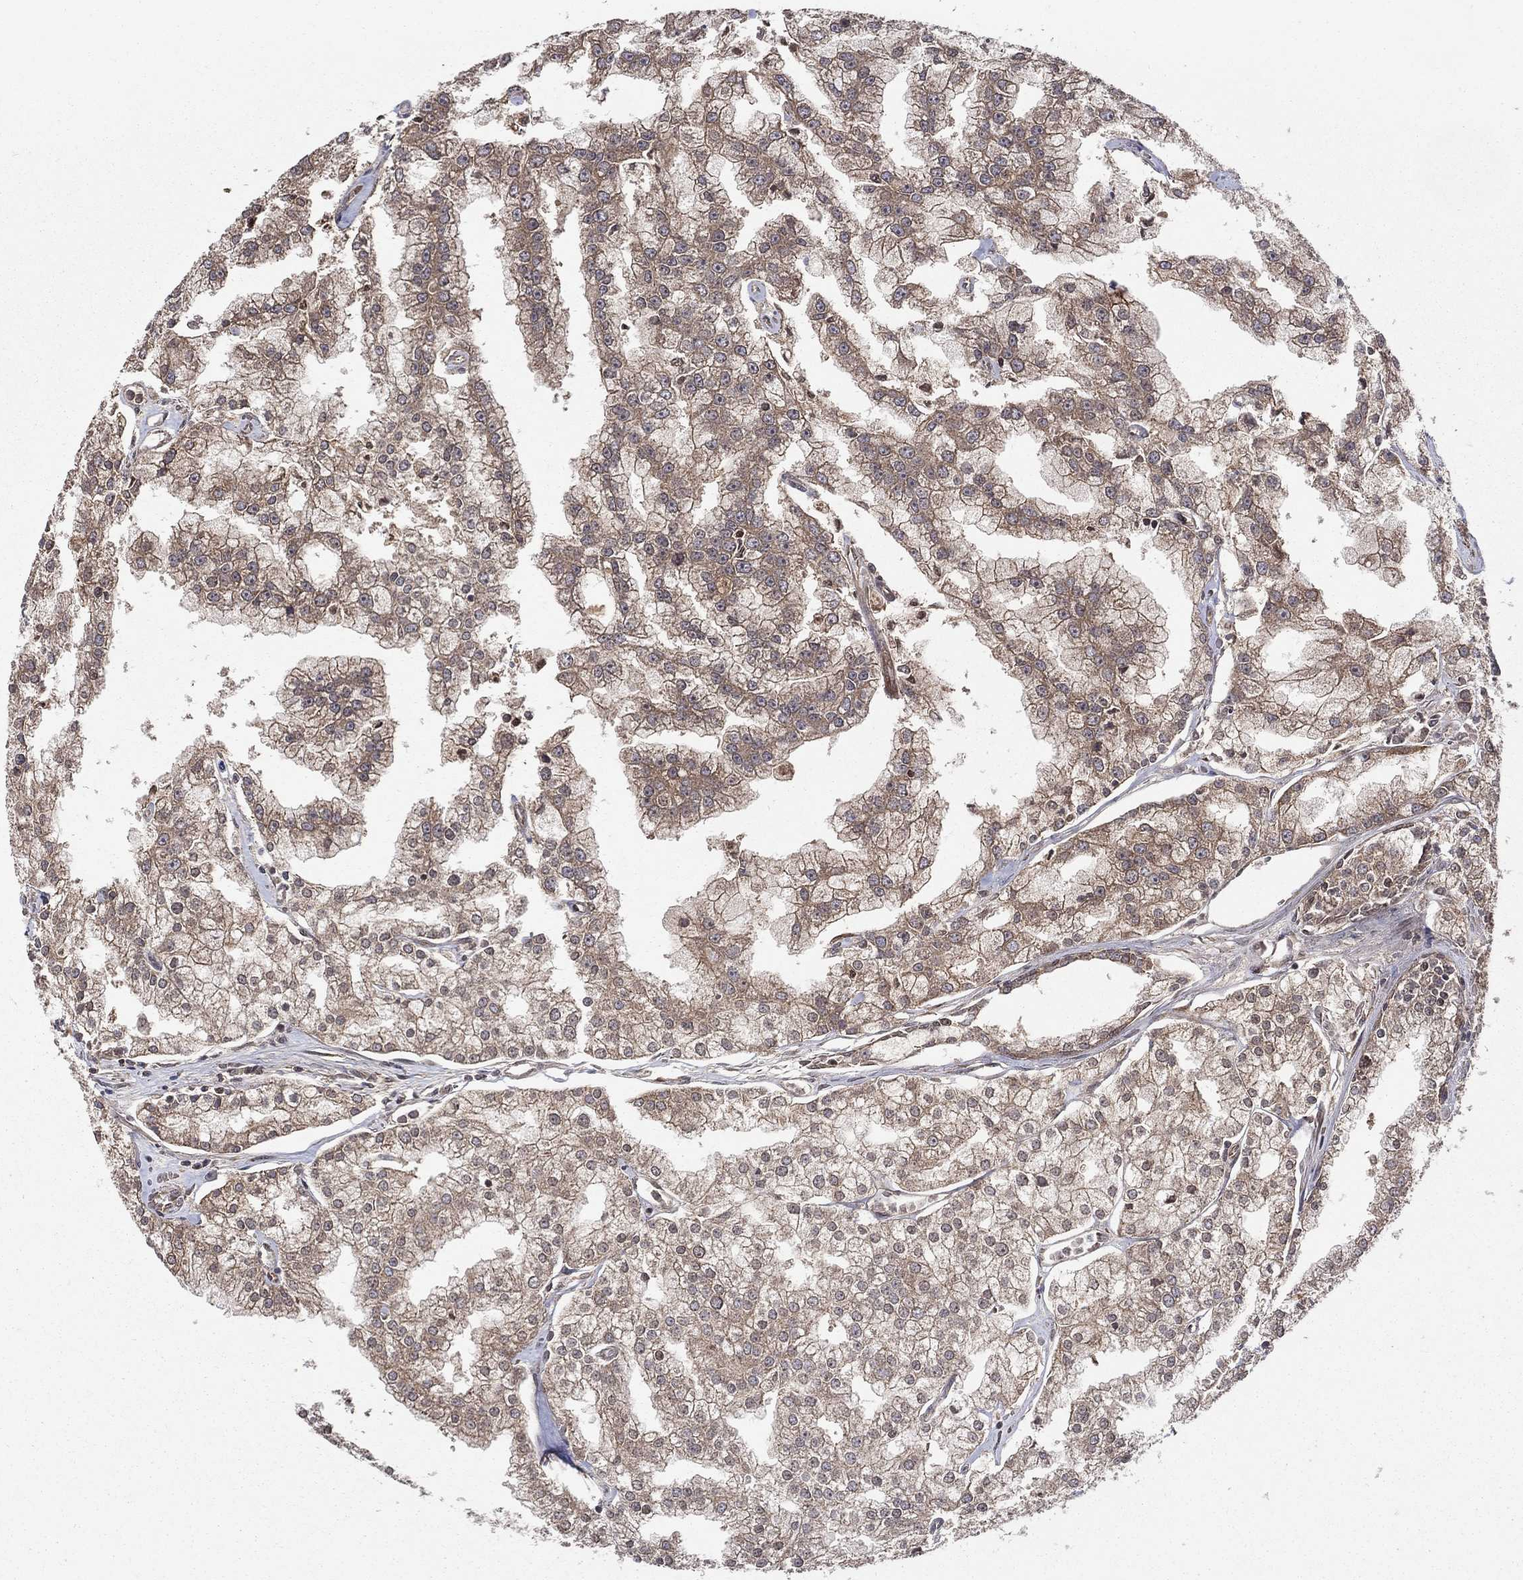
{"staining": {"intensity": "moderate", "quantity": "25%-75%", "location": "cytoplasmic/membranous"}, "tissue": "prostate cancer", "cell_type": "Tumor cells", "image_type": "cancer", "snomed": [{"axis": "morphology", "description": "Adenocarcinoma, NOS"}, {"axis": "topography", "description": "Prostate"}], "caption": "The micrograph demonstrates staining of prostate cancer (adenocarcinoma), revealing moderate cytoplasmic/membranous protein expression (brown color) within tumor cells. (IHC, brightfield microscopy, high magnification).", "gene": "BMERB1", "patient": {"sex": "male", "age": 70}}